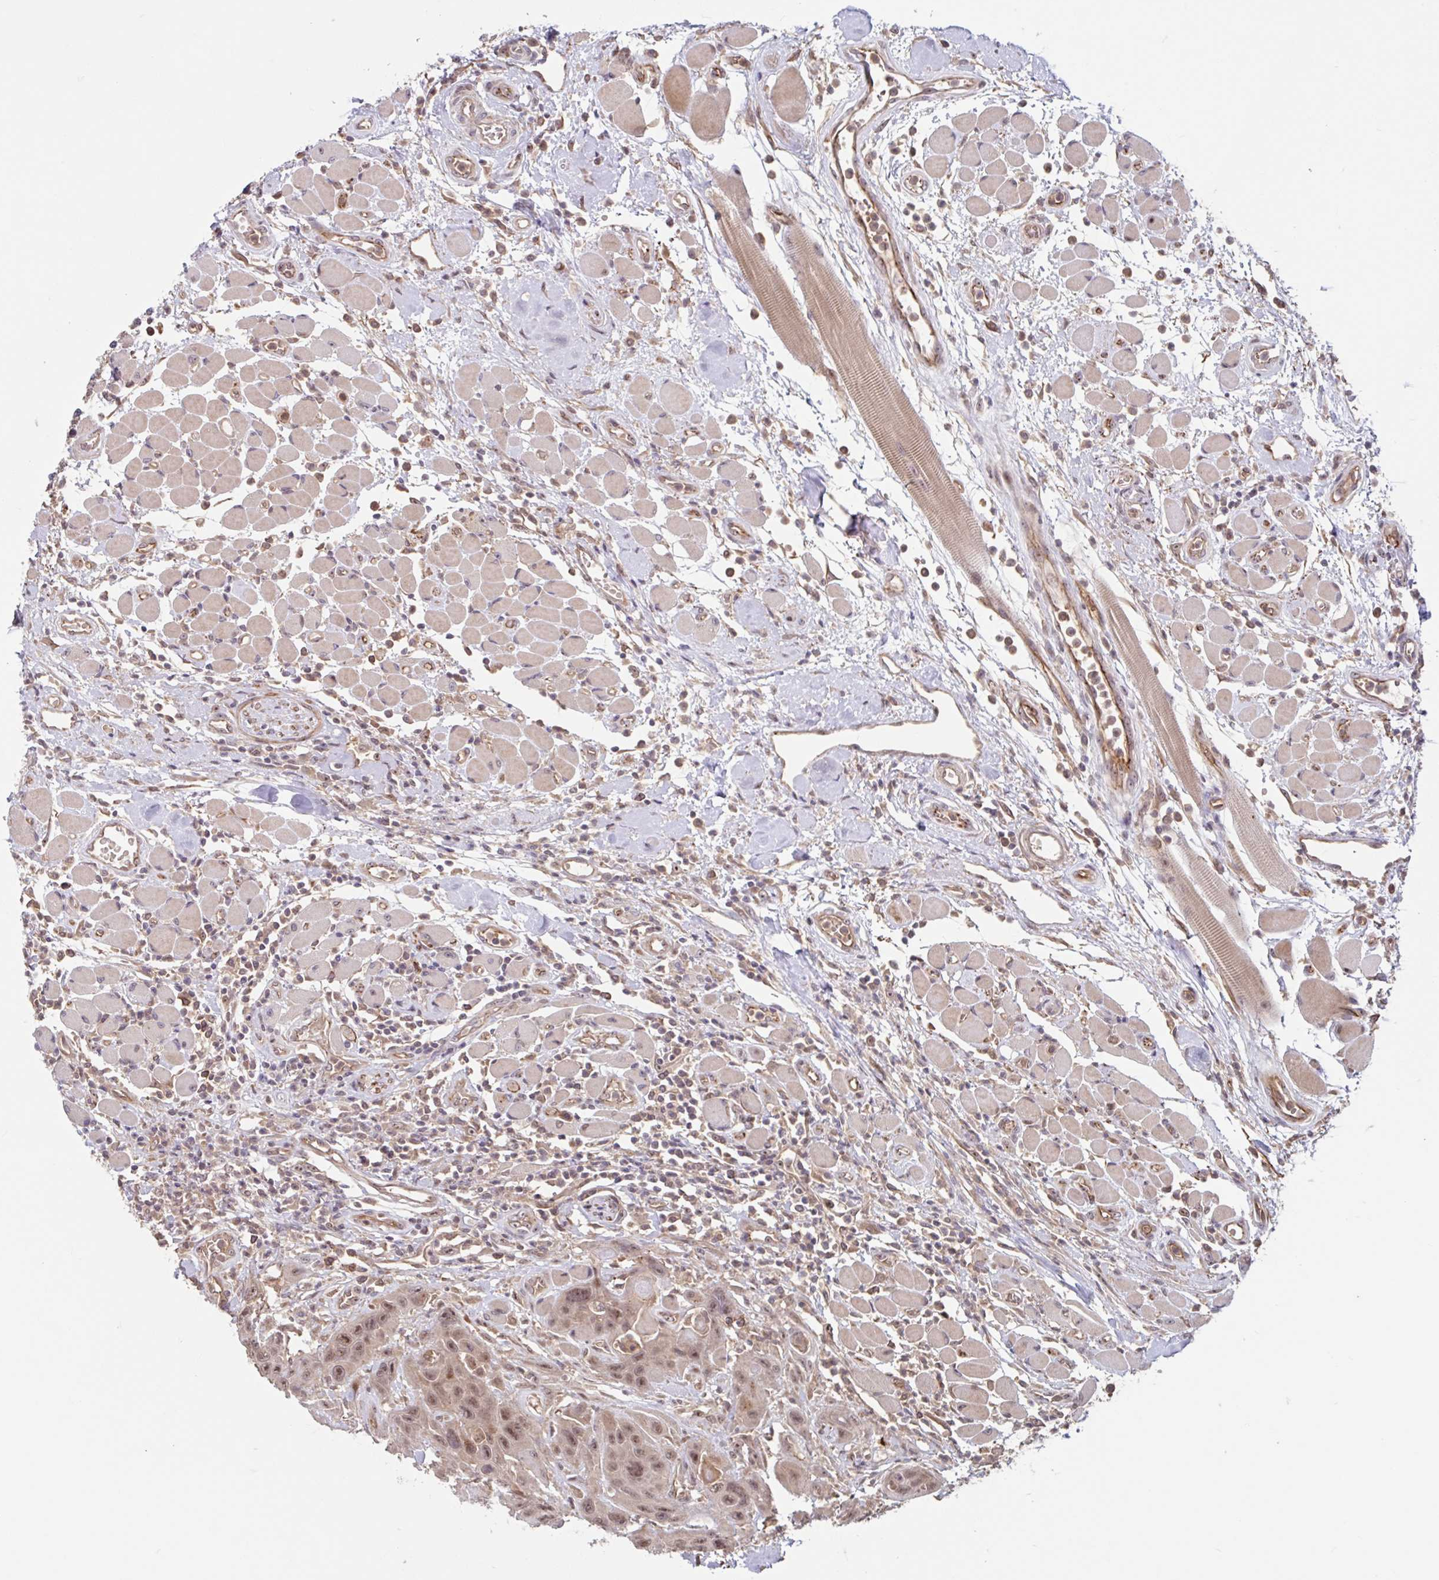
{"staining": {"intensity": "weak", "quantity": ">75%", "location": "nuclear"}, "tissue": "head and neck cancer", "cell_type": "Tumor cells", "image_type": "cancer", "snomed": [{"axis": "morphology", "description": "Squamous cell carcinoma, NOS"}, {"axis": "topography", "description": "Head-Neck"}], "caption": "The photomicrograph demonstrates immunohistochemical staining of head and neck cancer. There is weak nuclear expression is present in about >75% of tumor cells. The protein is shown in brown color, while the nuclei are stained blue.", "gene": "STYXL1", "patient": {"sex": "female", "age": 59}}